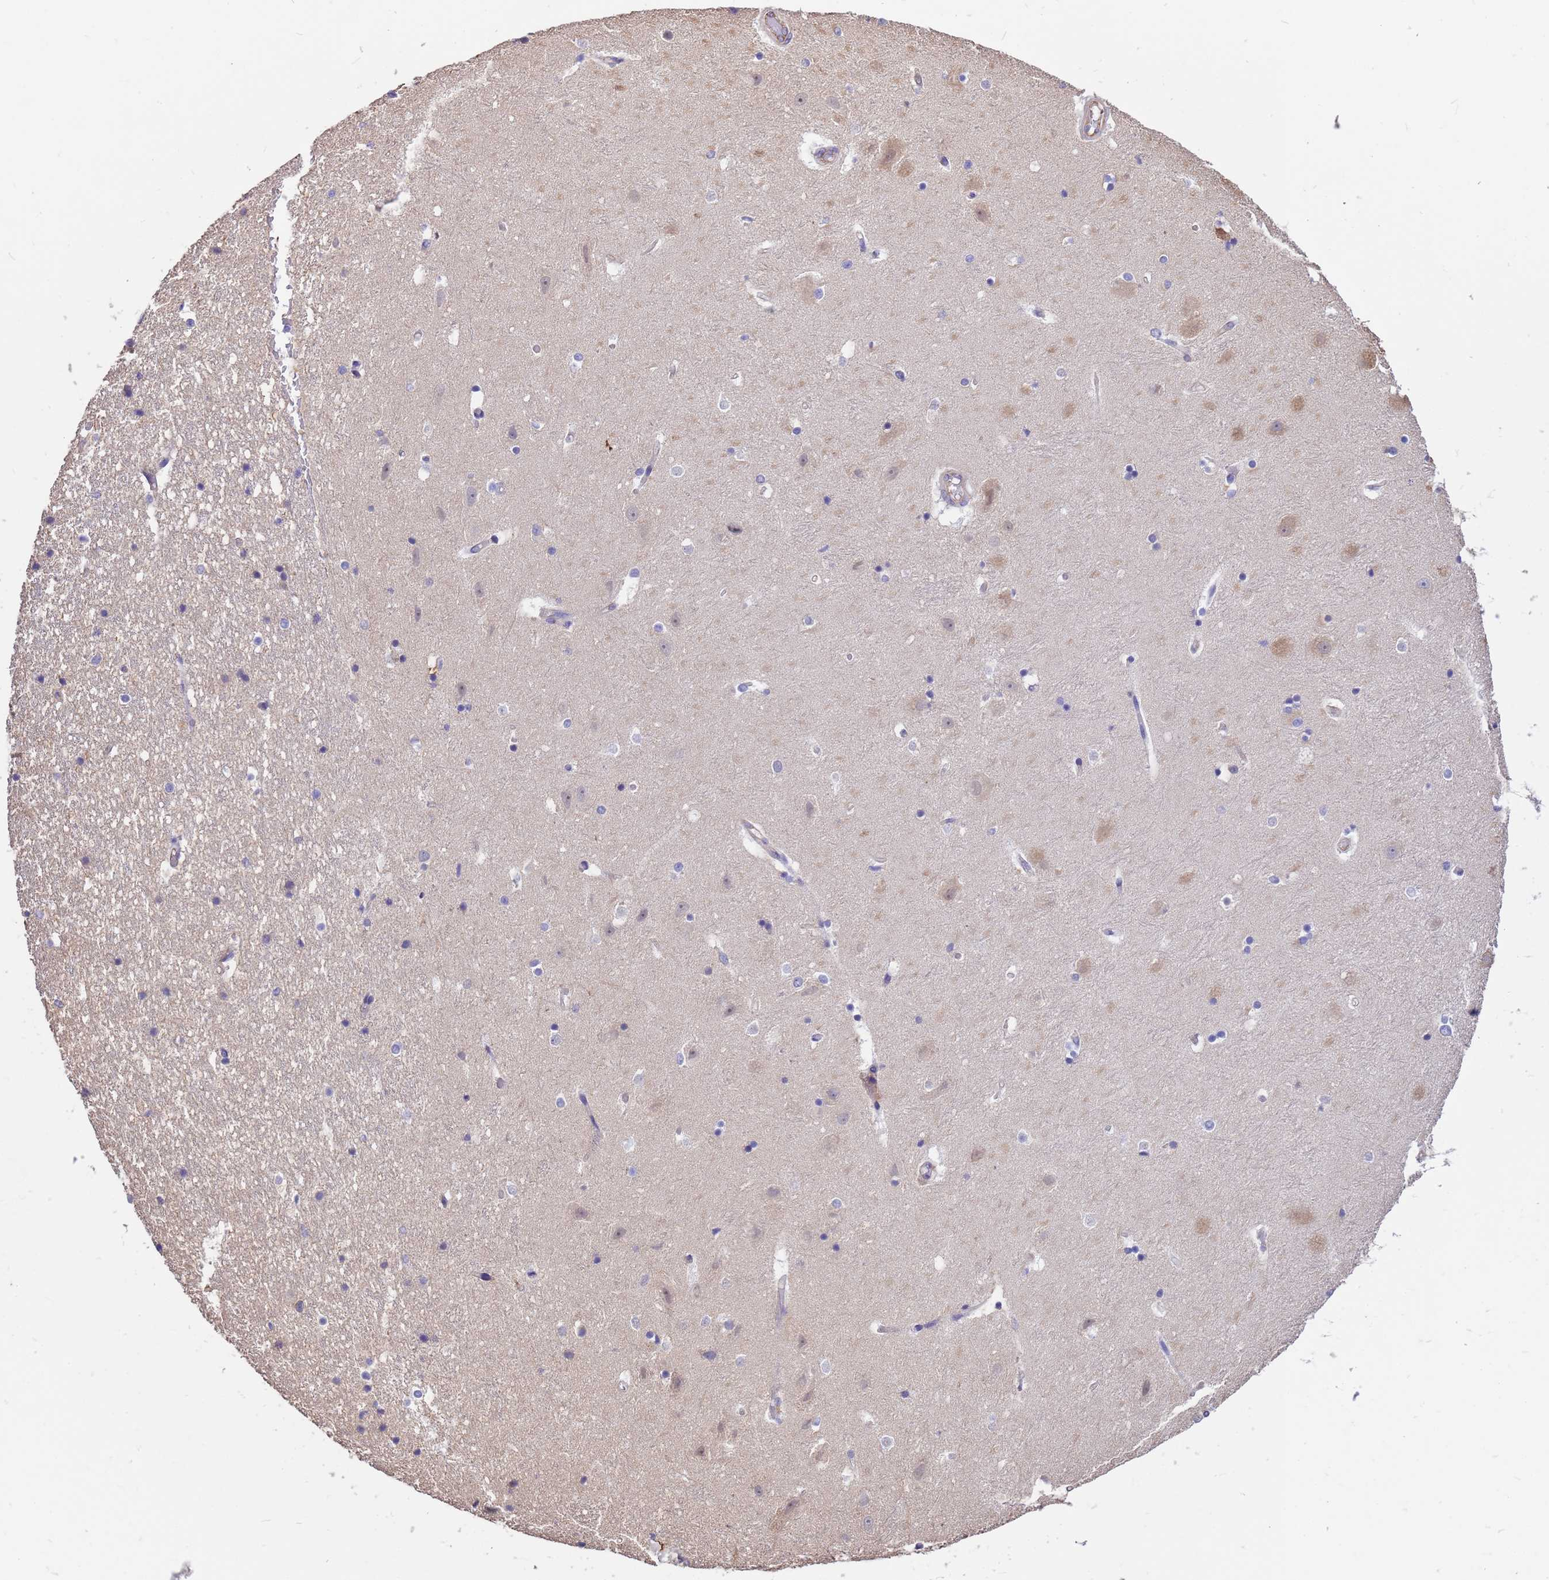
{"staining": {"intensity": "negative", "quantity": "none", "location": "none"}, "tissue": "hippocampus", "cell_type": "Glial cells", "image_type": "normal", "snomed": [{"axis": "morphology", "description": "Normal tissue, NOS"}, {"axis": "topography", "description": "Hippocampus"}], "caption": "Immunohistochemistry of unremarkable hippocampus displays no positivity in glial cells. The staining is performed using DAB brown chromogen with nuclei counter-stained in using hematoxylin.", "gene": "TCEAL3", "patient": {"sex": "female", "age": 52}}